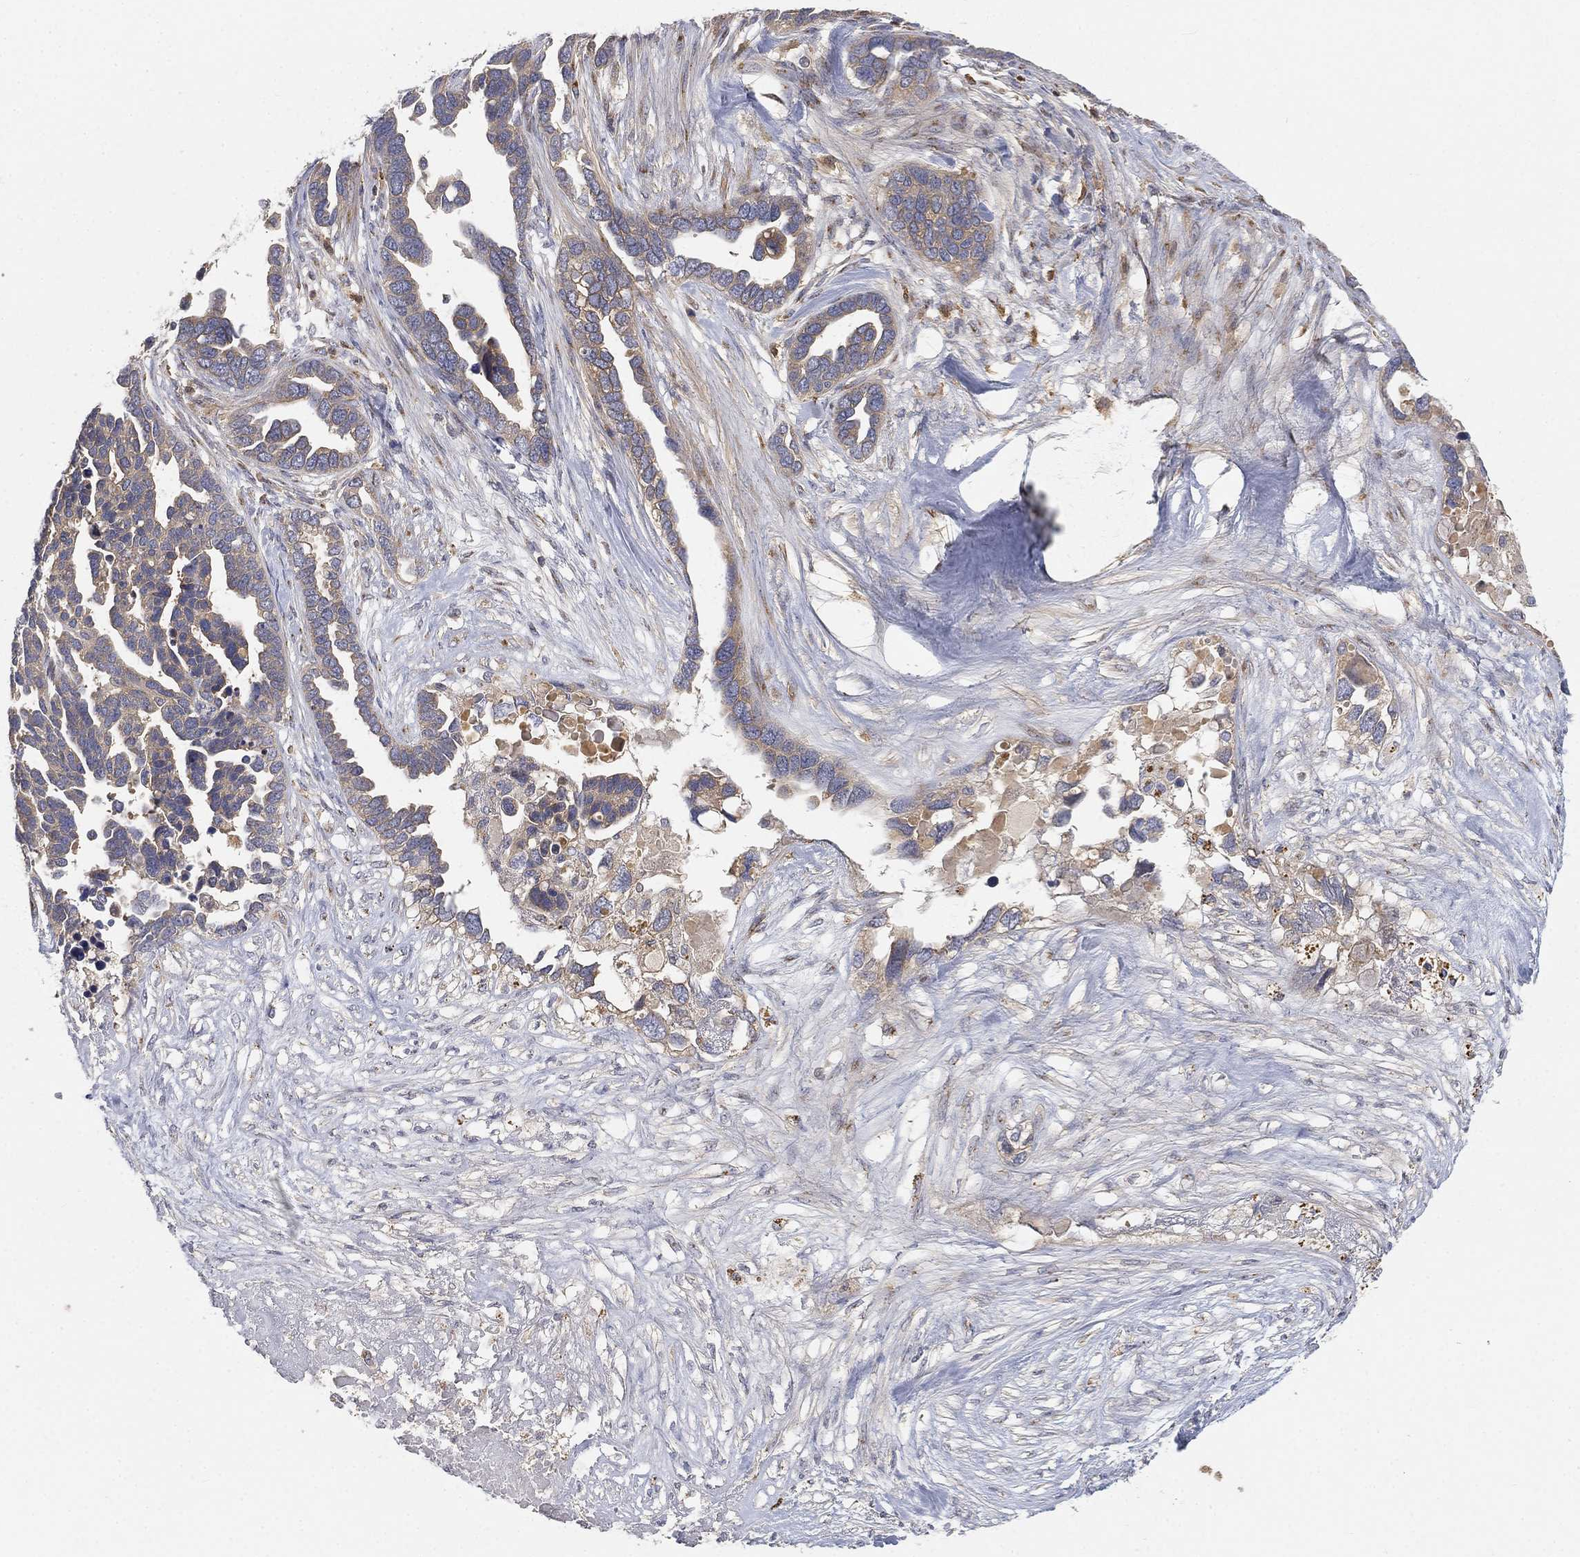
{"staining": {"intensity": "weak", "quantity": "25%-75%", "location": "cytoplasmic/membranous"}, "tissue": "ovarian cancer", "cell_type": "Tumor cells", "image_type": "cancer", "snomed": [{"axis": "morphology", "description": "Cystadenocarcinoma, serous, NOS"}, {"axis": "topography", "description": "Ovary"}], "caption": "There is low levels of weak cytoplasmic/membranous staining in tumor cells of serous cystadenocarcinoma (ovarian), as demonstrated by immunohistochemical staining (brown color).", "gene": "CTSL", "patient": {"sex": "female", "age": 54}}